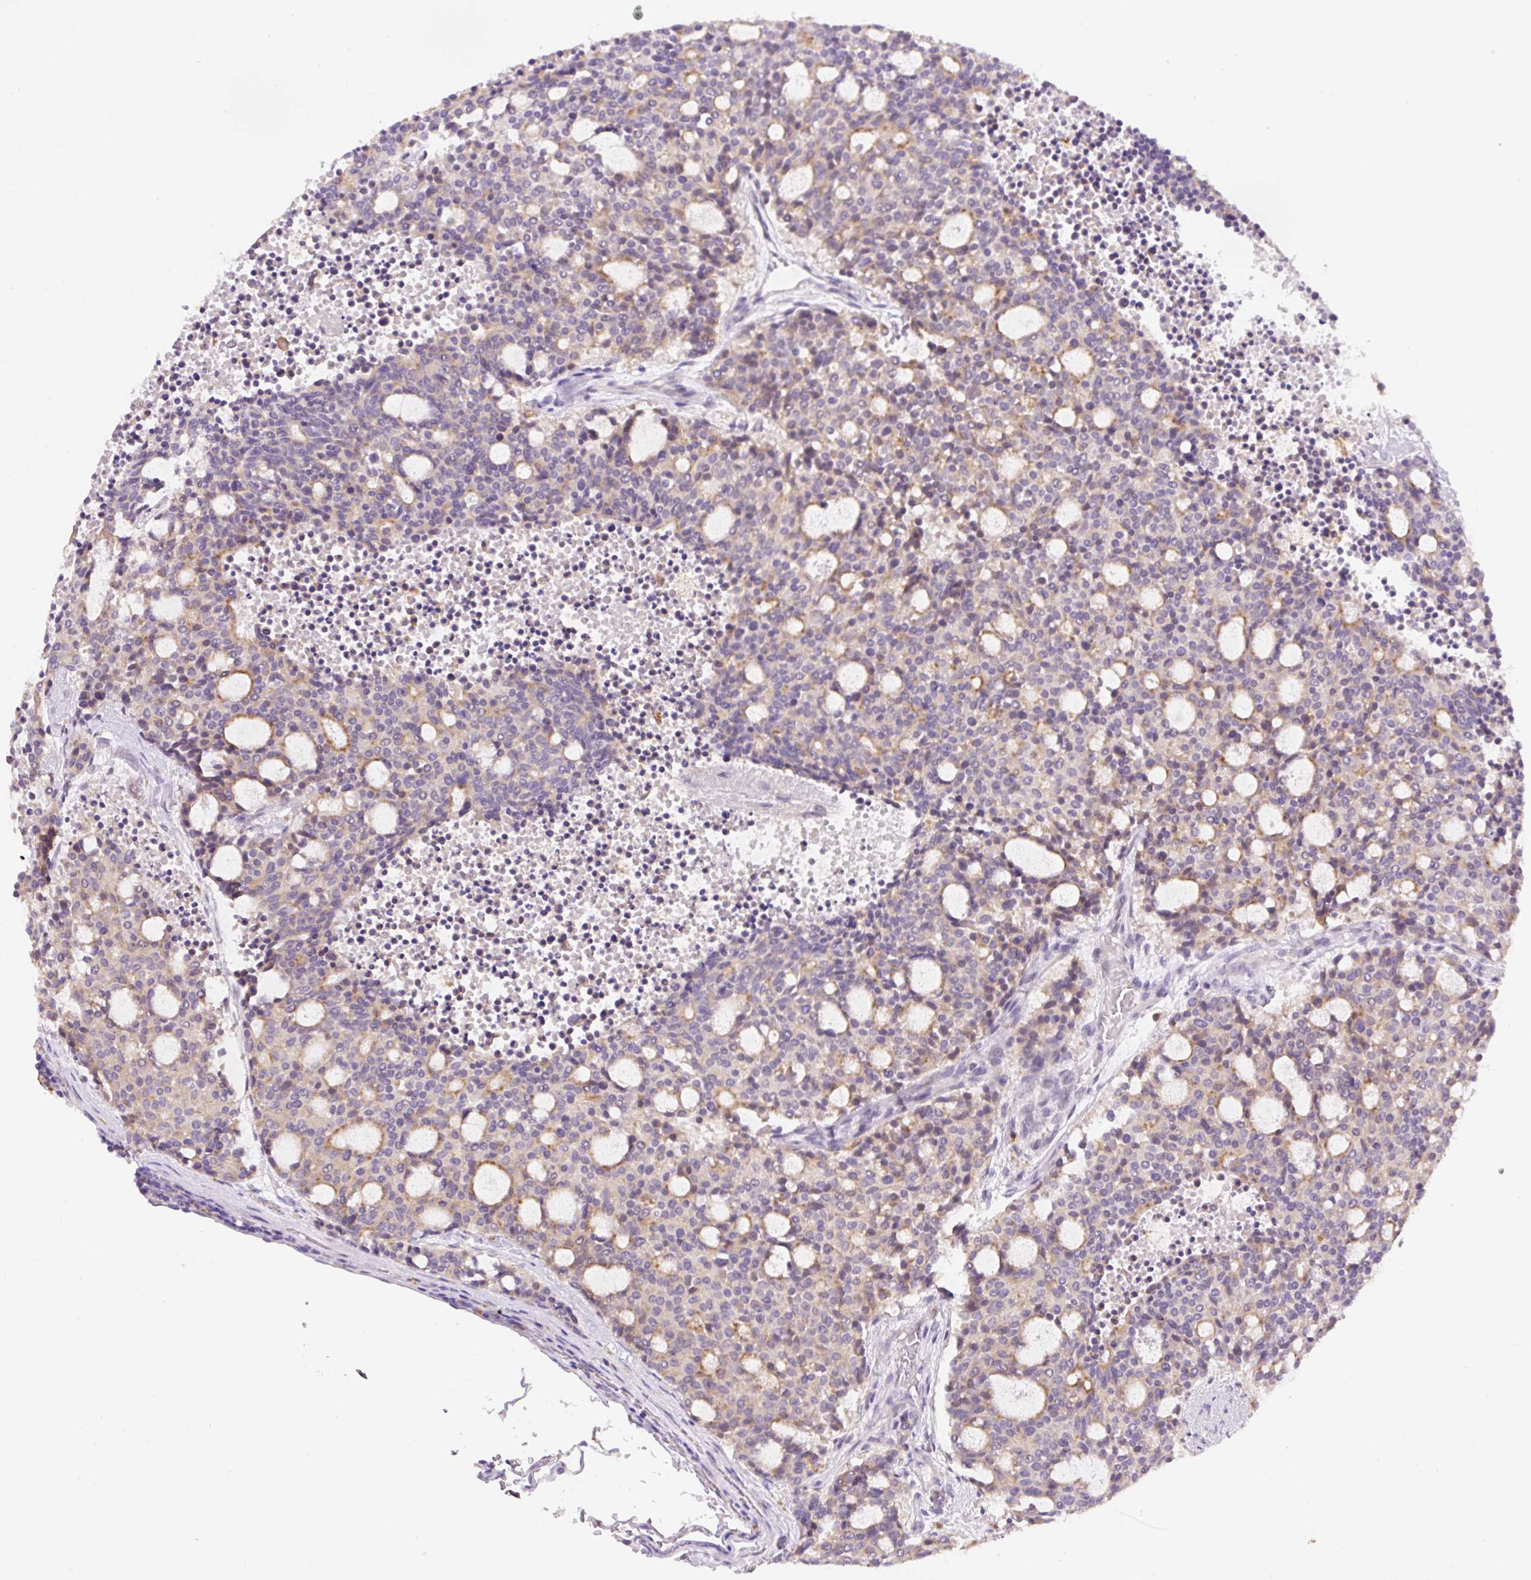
{"staining": {"intensity": "moderate", "quantity": "25%-75%", "location": "cytoplasmic/membranous"}, "tissue": "carcinoid", "cell_type": "Tumor cells", "image_type": "cancer", "snomed": [{"axis": "morphology", "description": "Carcinoid, malignant, NOS"}, {"axis": "topography", "description": "Pancreas"}], "caption": "Human malignant carcinoid stained with a protein marker reveals moderate staining in tumor cells.", "gene": "CEBPZOS", "patient": {"sex": "female", "age": 54}}